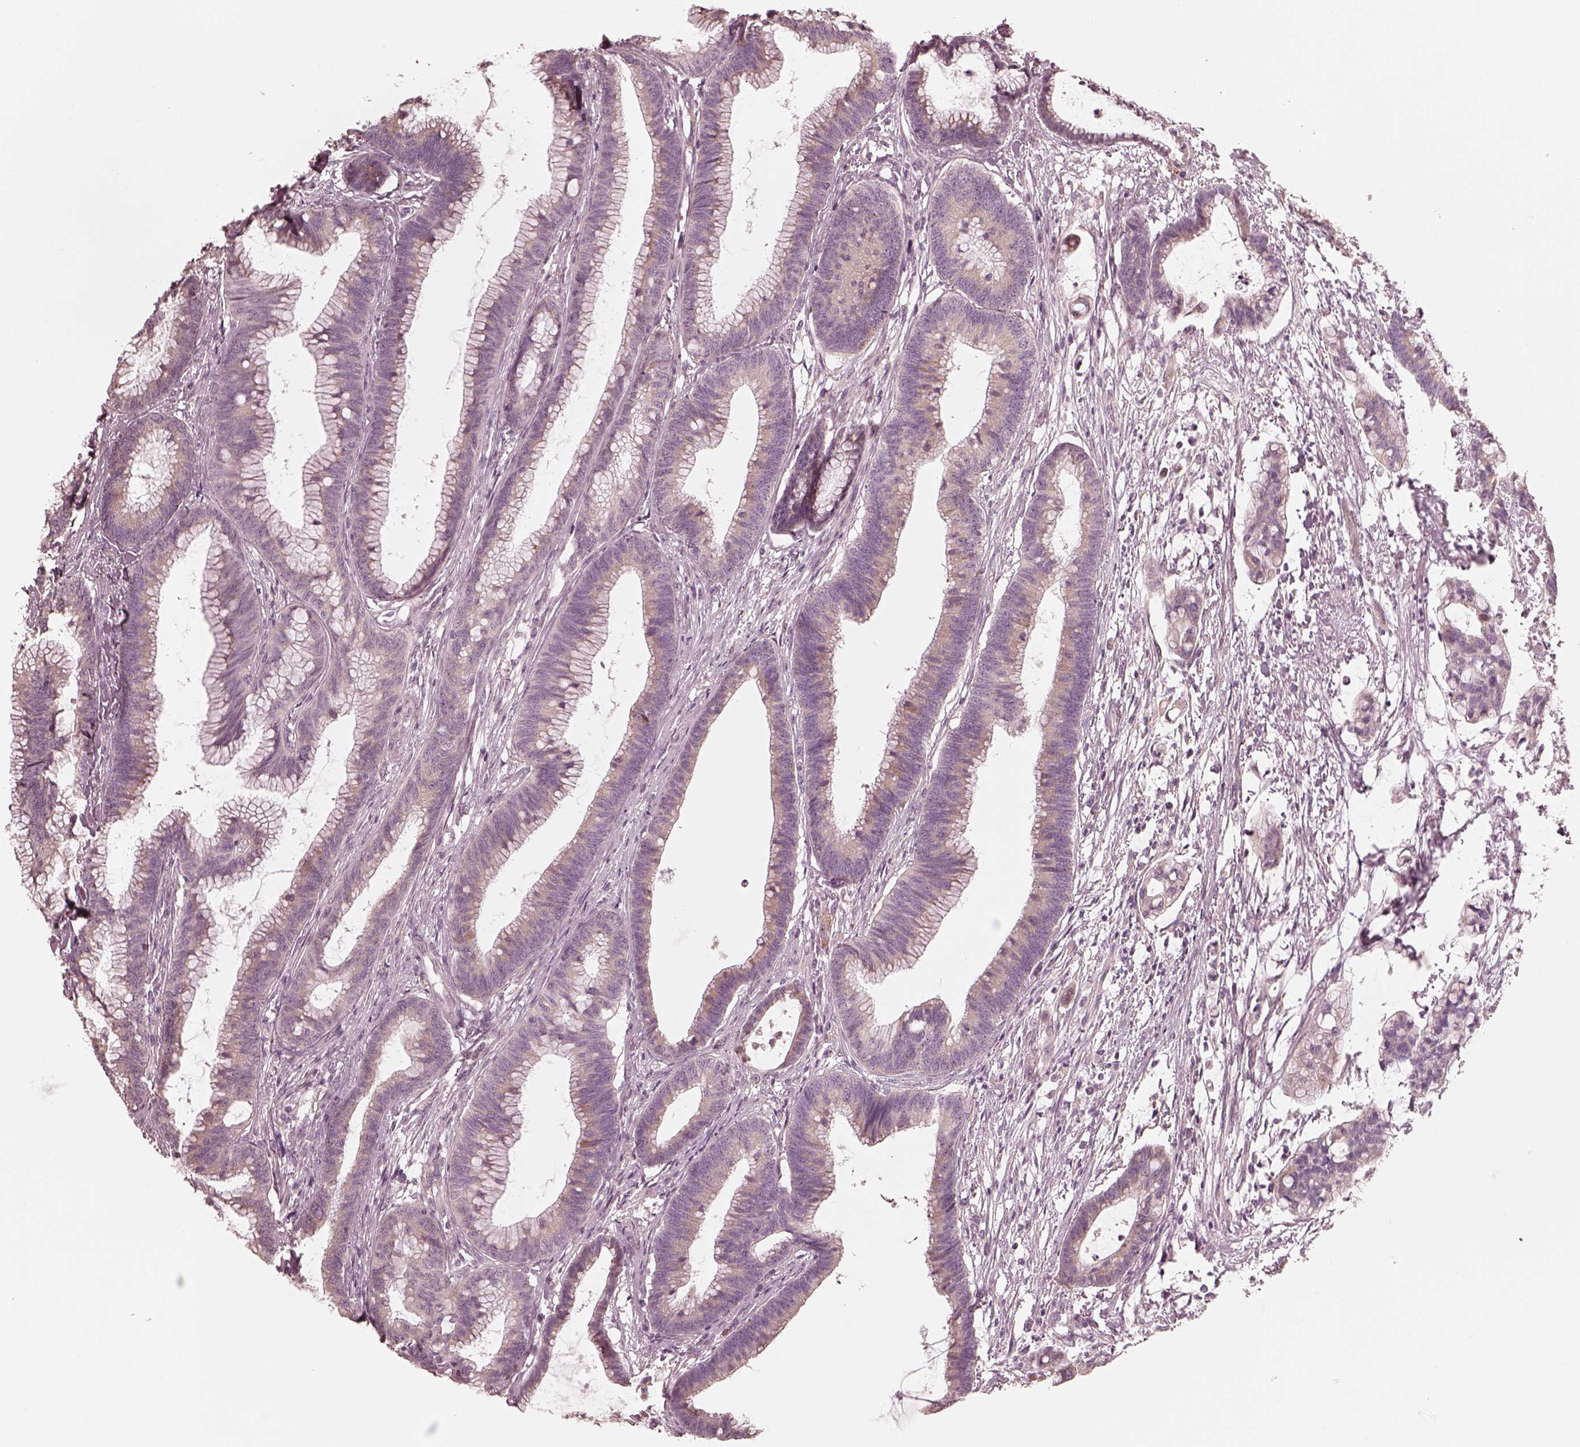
{"staining": {"intensity": "weak", "quantity": "<25%", "location": "cytoplasmic/membranous"}, "tissue": "colorectal cancer", "cell_type": "Tumor cells", "image_type": "cancer", "snomed": [{"axis": "morphology", "description": "Adenocarcinoma, NOS"}, {"axis": "topography", "description": "Colon"}], "caption": "Human colorectal cancer stained for a protein using immunohistochemistry displays no positivity in tumor cells.", "gene": "RAB3C", "patient": {"sex": "female", "age": 78}}